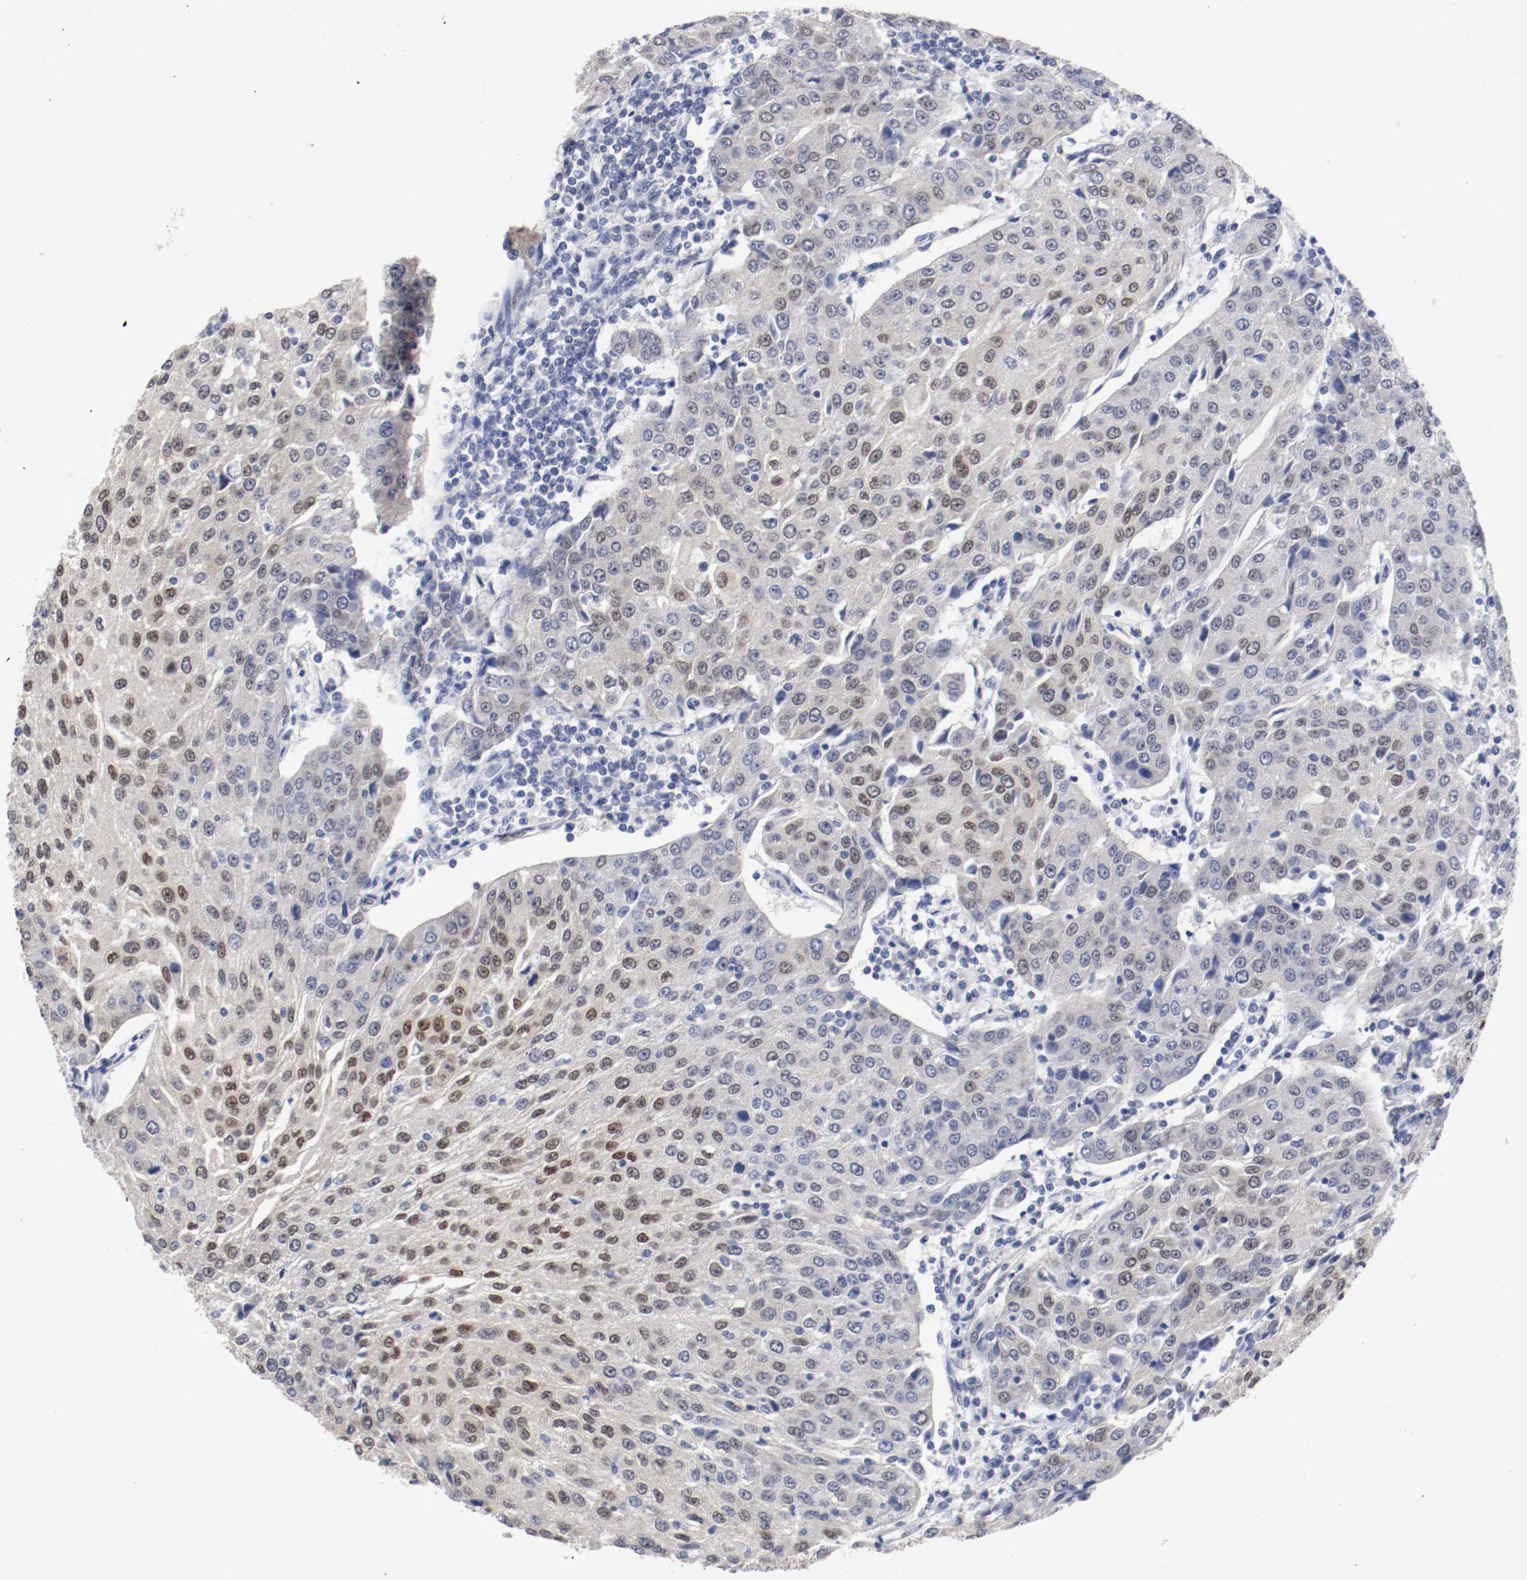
{"staining": {"intensity": "moderate", "quantity": "25%-75%", "location": "nuclear"}, "tissue": "urothelial cancer", "cell_type": "Tumor cells", "image_type": "cancer", "snomed": [{"axis": "morphology", "description": "Urothelial carcinoma, High grade"}, {"axis": "topography", "description": "Urinary bladder"}], "caption": "The image displays staining of urothelial carcinoma (high-grade), revealing moderate nuclear protein staining (brown color) within tumor cells.", "gene": "FOSL2", "patient": {"sex": "female", "age": 85}}